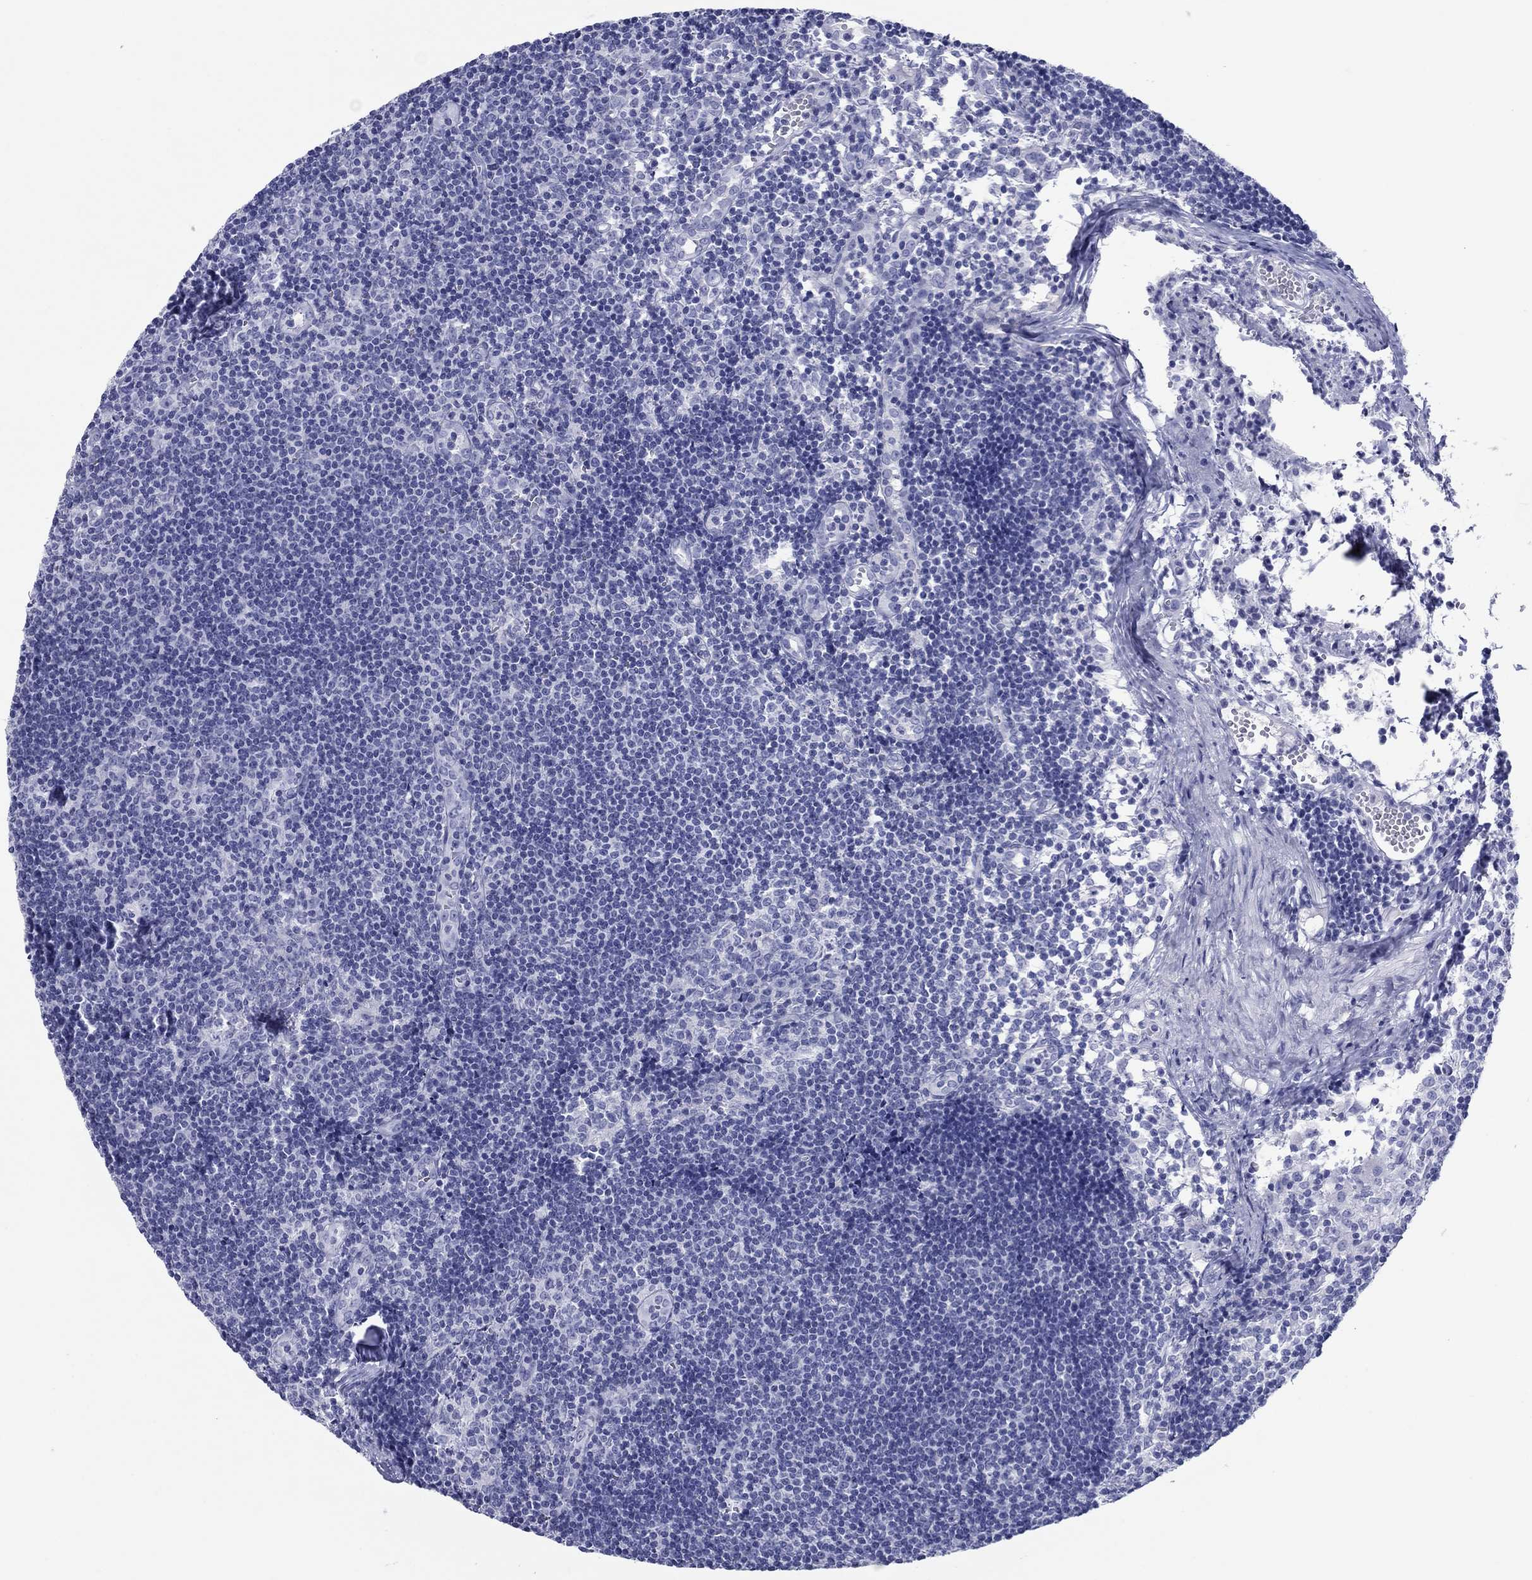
{"staining": {"intensity": "negative", "quantity": "none", "location": "none"}, "tissue": "lymph node", "cell_type": "Germinal center cells", "image_type": "normal", "snomed": [{"axis": "morphology", "description": "Normal tissue, NOS"}, {"axis": "topography", "description": "Lymph node"}], "caption": "Immunohistochemical staining of unremarkable lymph node displays no significant expression in germinal center cells.", "gene": "ATP4A", "patient": {"sex": "female", "age": 52}}